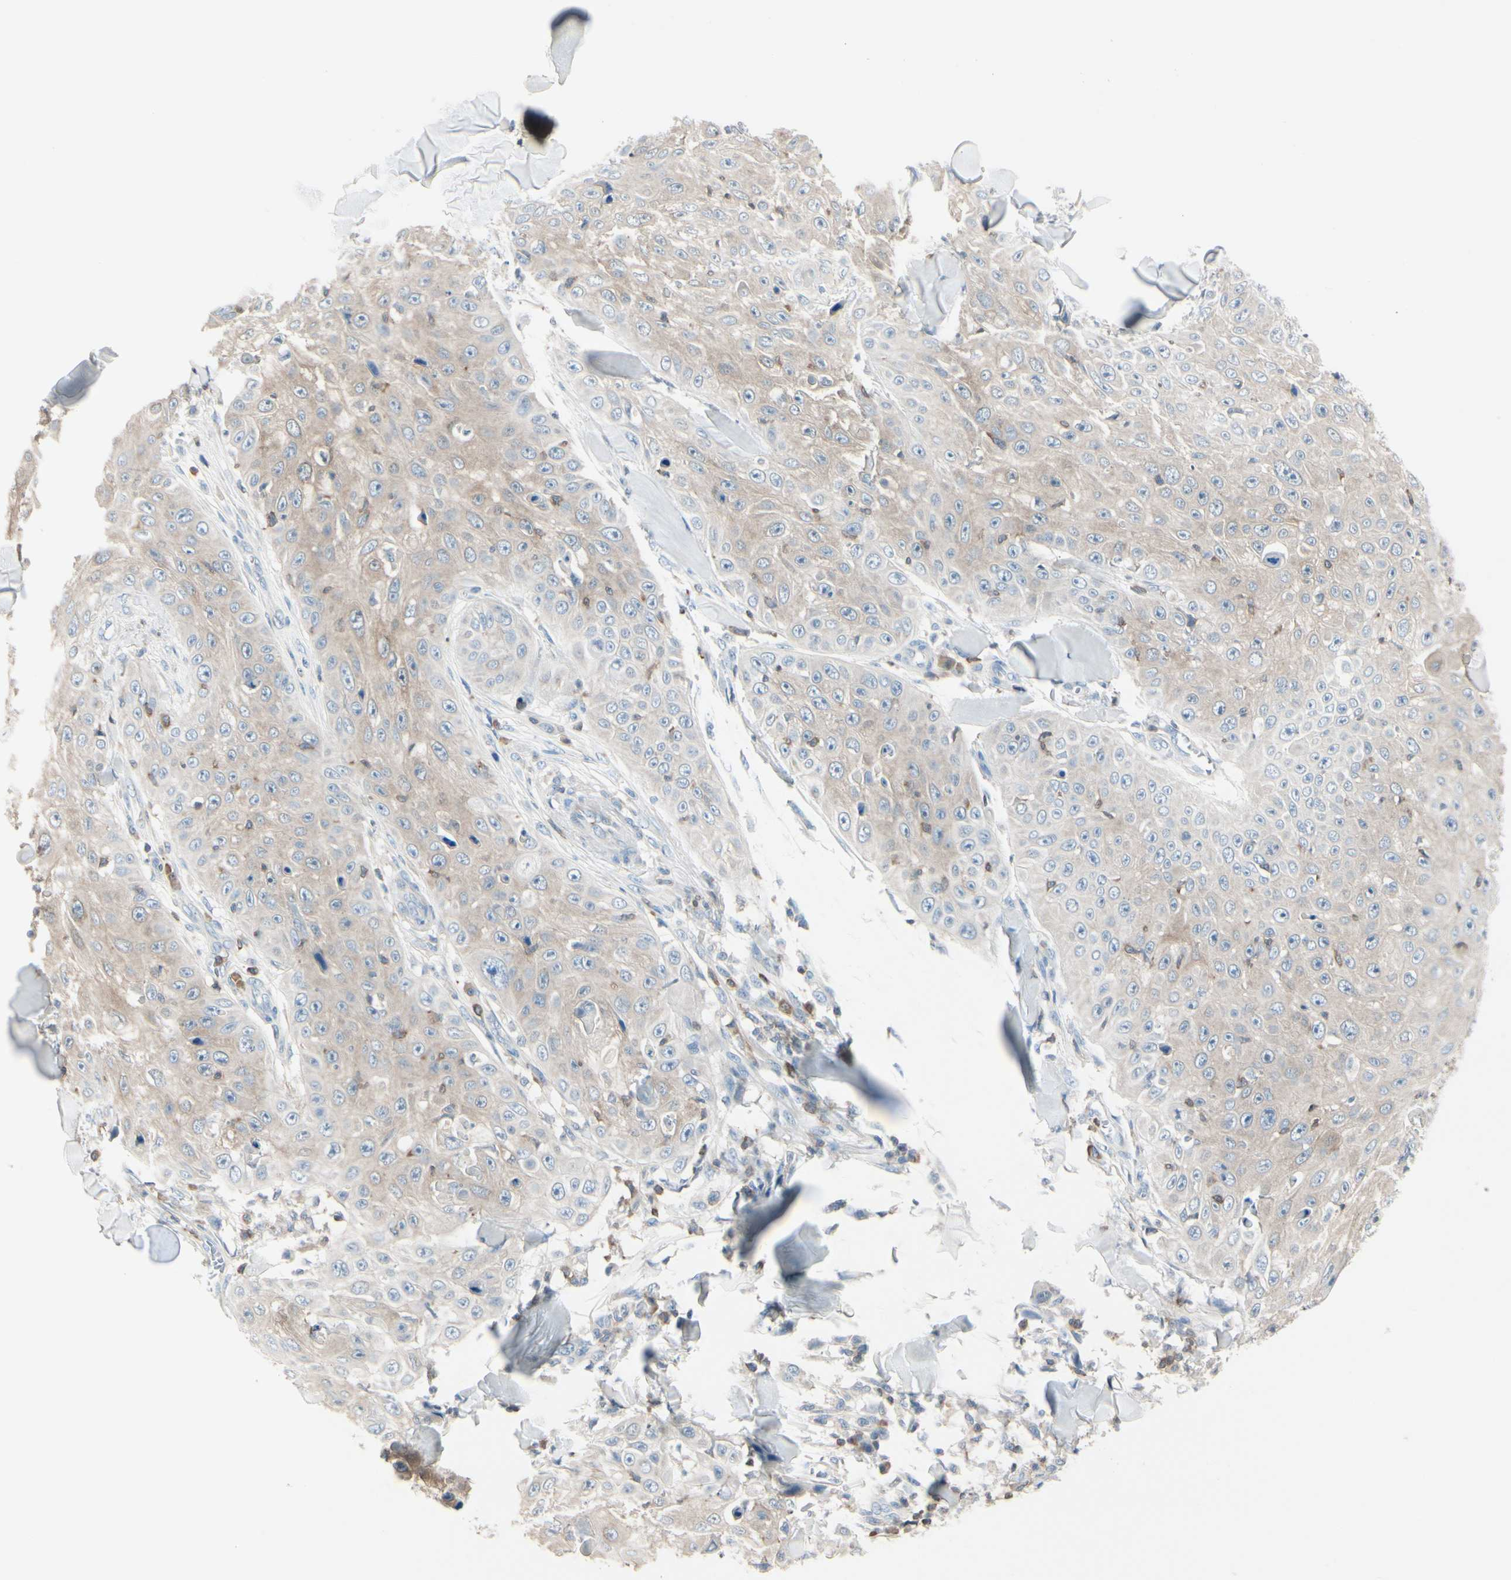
{"staining": {"intensity": "weak", "quantity": "25%-75%", "location": "cytoplasmic/membranous"}, "tissue": "skin cancer", "cell_type": "Tumor cells", "image_type": "cancer", "snomed": [{"axis": "morphology", "description": "Squamous cell carcinoma, NOS"}, {"axis": "topography", "description": "Skin"}], "caption": "Human skin squamous cell carcinoma stained for a protein (brown) displays weak cytoplasmic/membranous positive expression in approximately 25%-75% of tumor cells.", "gene": "SLC9A3R1", "patient": {"sex": "male", "age": 86}}